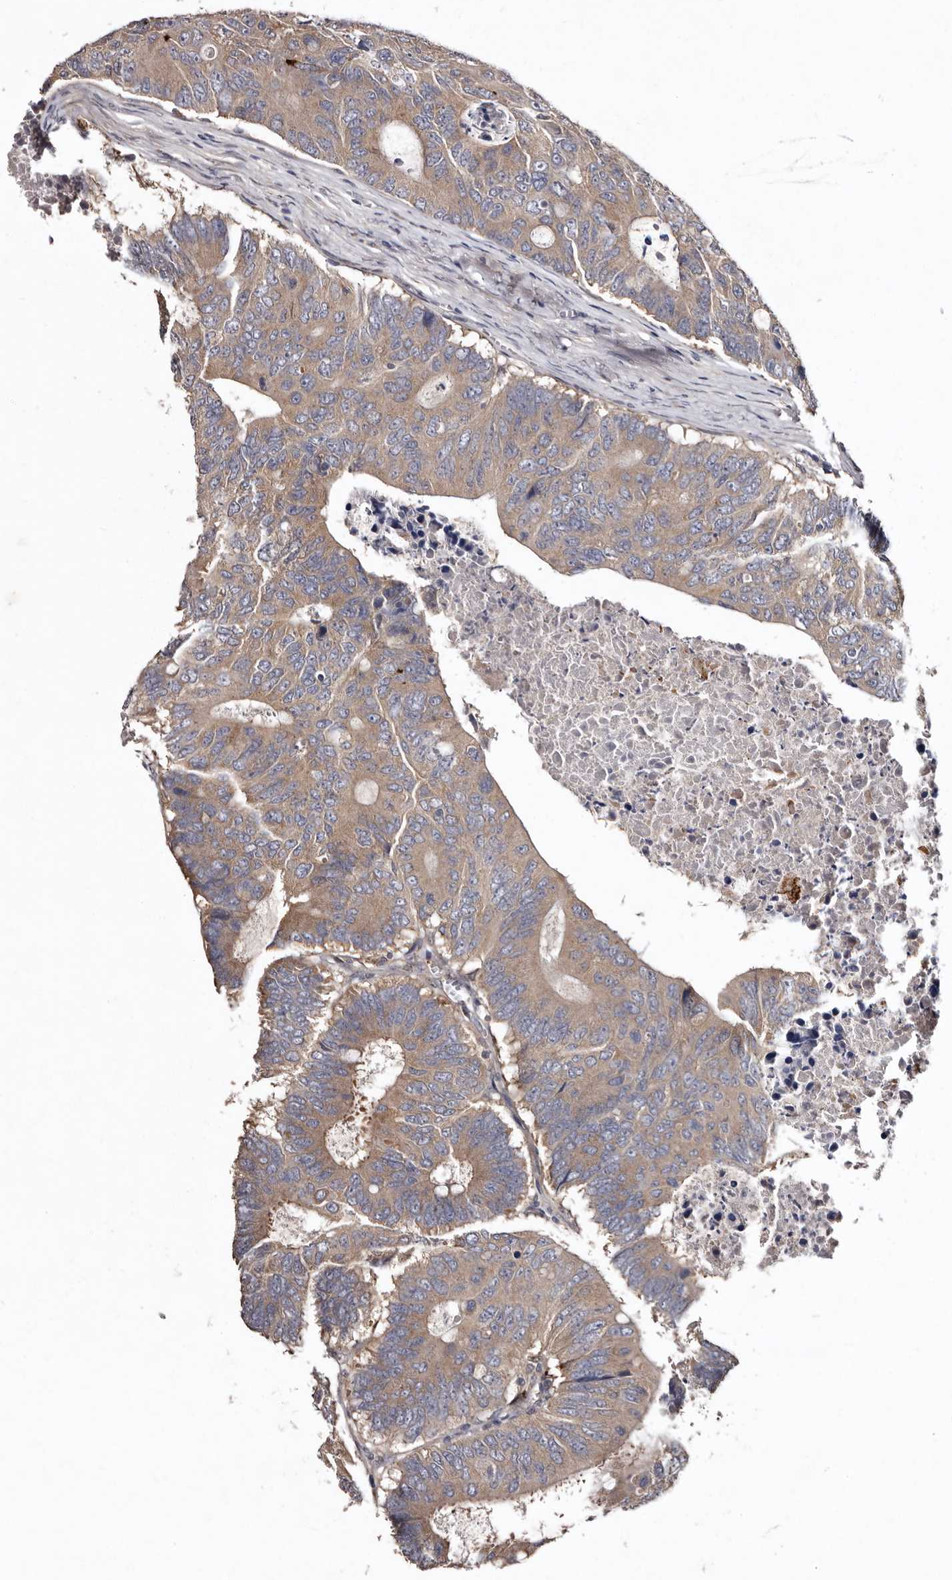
{"staining": {"intensity": "moderate", "quantity": ">75%", "location": "cytoplasmic/membranous"}, "tissue": "colorectal cancer", "cell_type": "Tumor cells", "image_type": "cancer", "snomed": [{"axis": "morphology", "description": "Adenocarcinoma, NOS"}, {"axis": "topography", "description": "Colon"}], "caption": "Colorectal cancer stained with immunohistochemistry exhibits moderate cytoplasmic/membranous expression in approximately >75% of tumor cells. (brown staining indicates protein expression, while blue staining denotes nuclei).", "gene": "FAM91A1", "patient": {"sex": "male", "age": 87}}